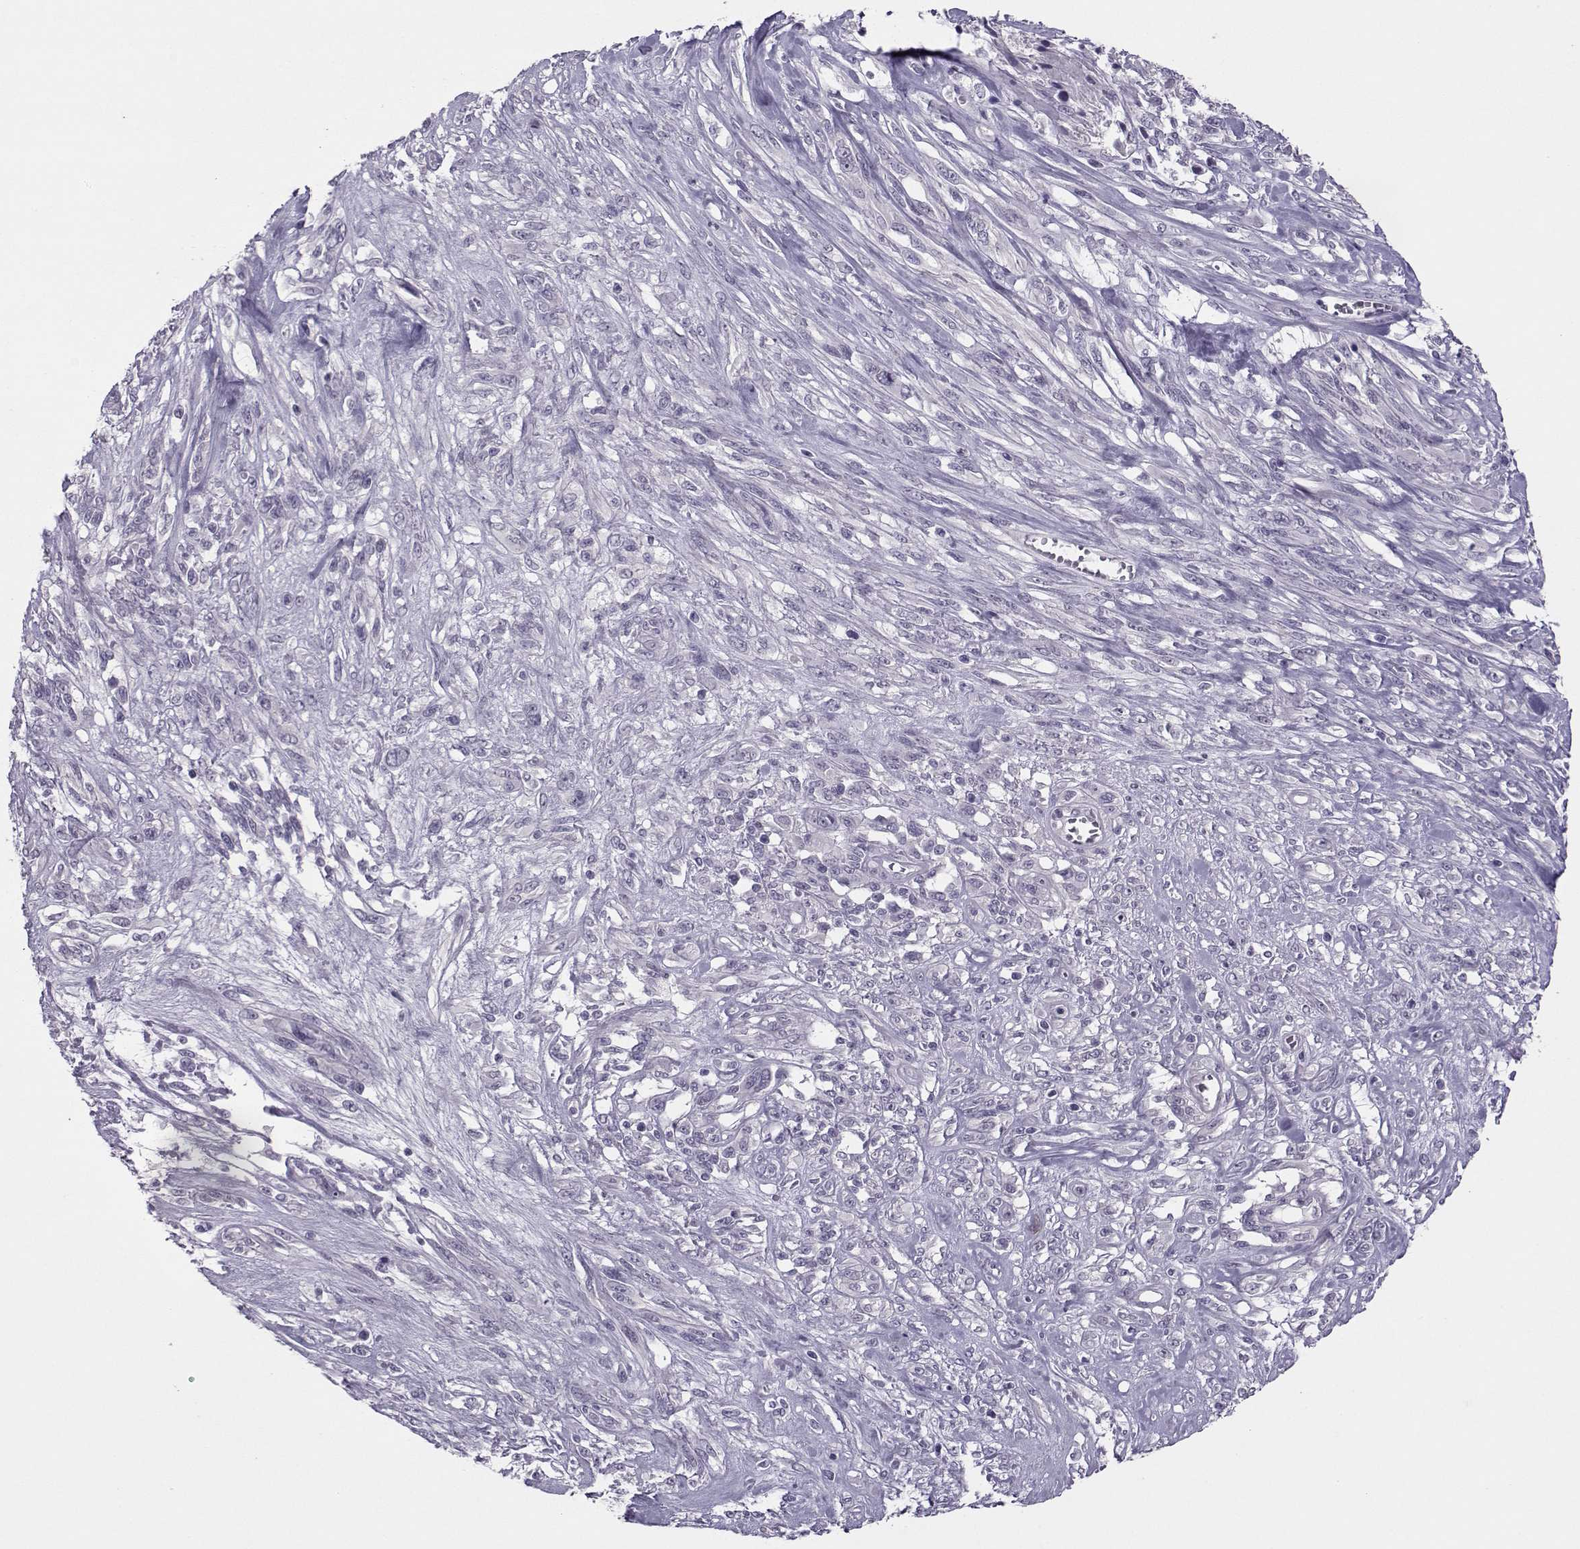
{"staining": {"intensity": "negative", "quantity": "none", "location": "none"}, "tissue": "melanoma", "cell_type": "Tumor cells", "image_type": "cancer", "snomed": [{"axis": "morphology", "description": "Malignant melanoma, NOS"}, {"axis": "topography", "description": "Skin"}], "caption": "There is no significant expression in tumor cells of melanoma. (Immunohistochemistry, brightfield microscopy, high magnification).", "gene": "ASRGL1", "patient": {"sex": "female", "age": 91}}